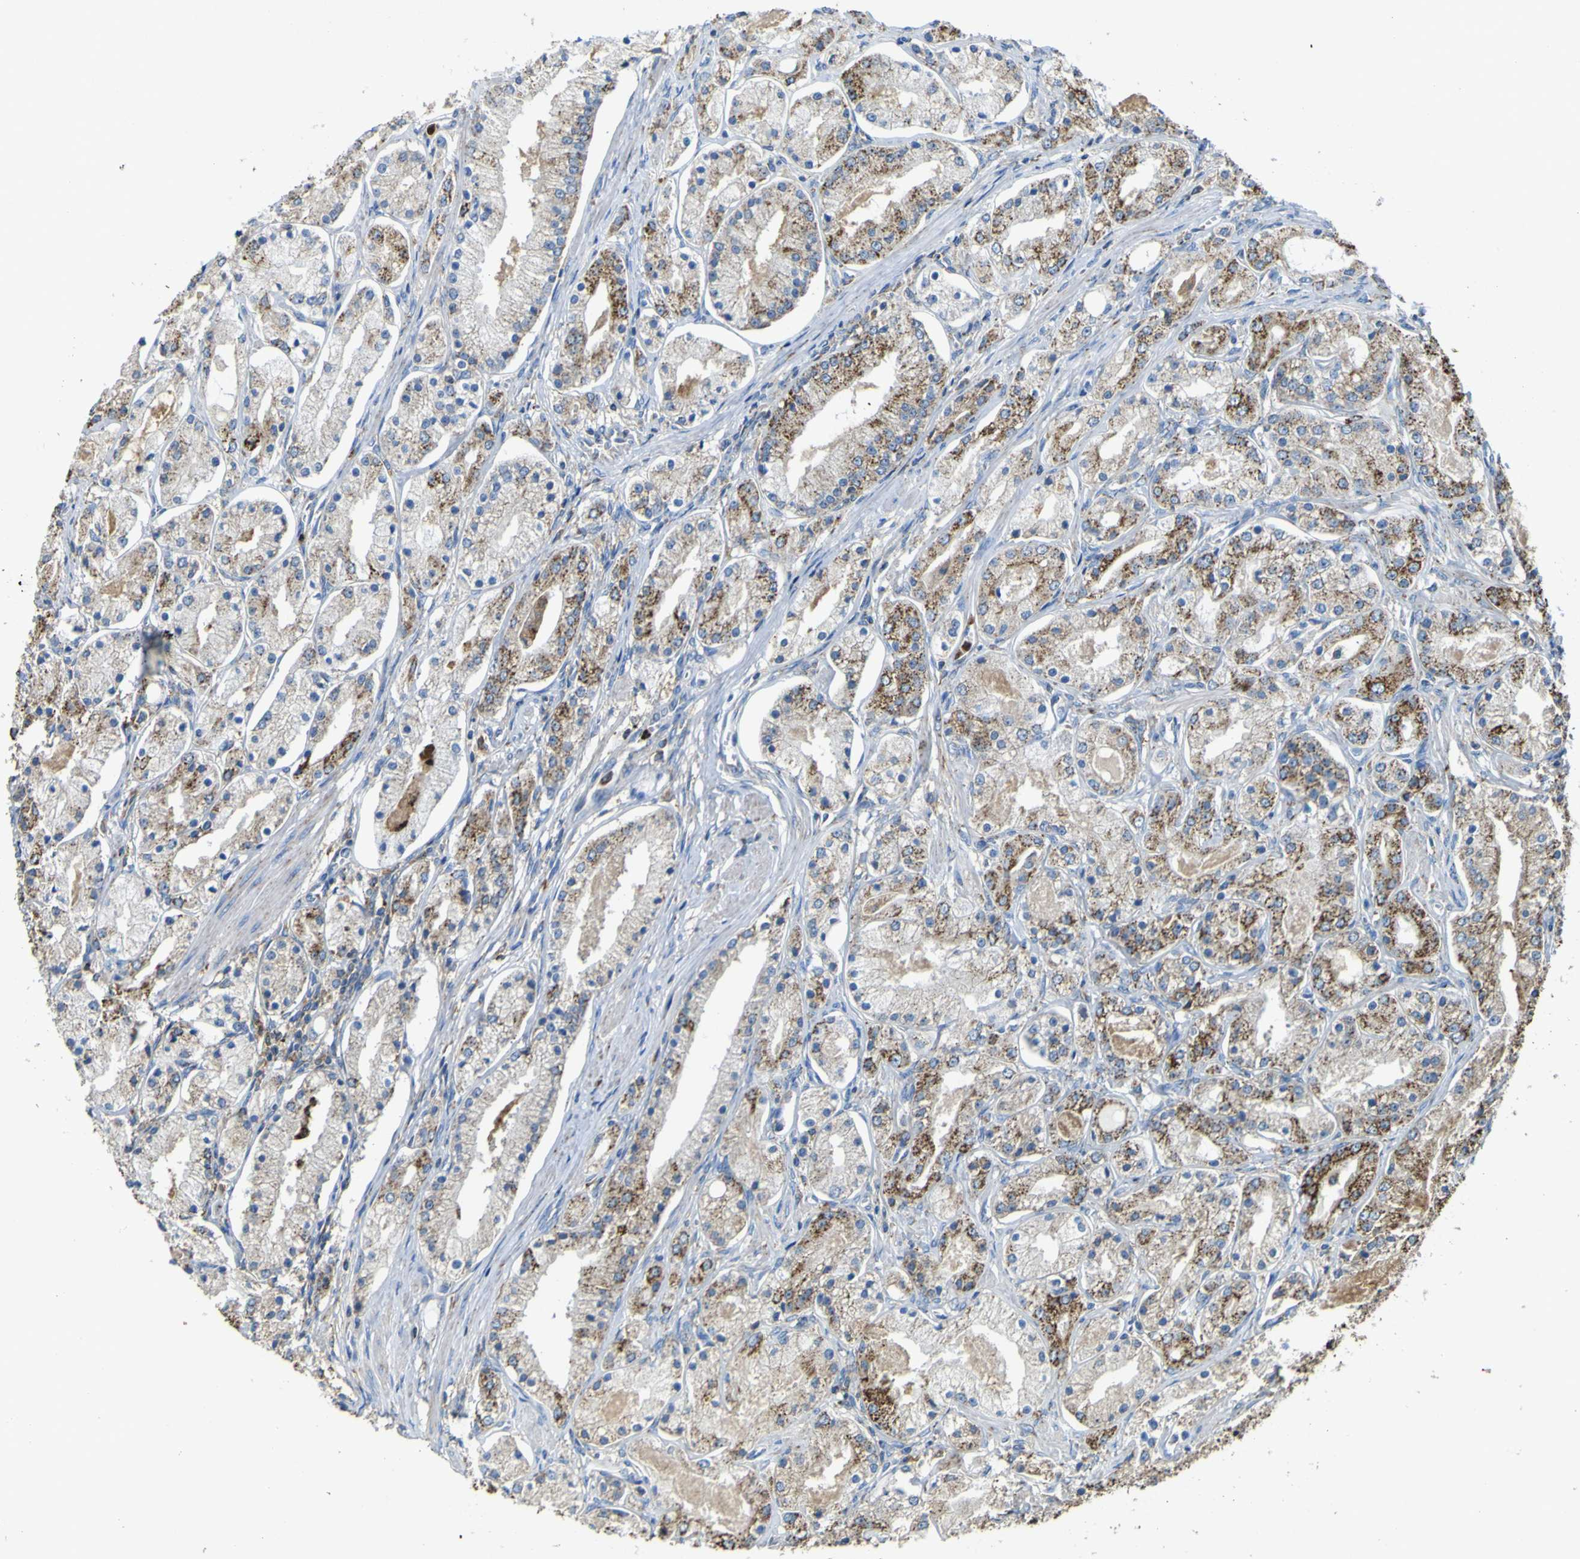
{"staining": {"intensity": "strong", "quantity": "25%-75%", "location": "cytoplasmic/membranous"}, "tissue": "prostate cancer", "cell_type": "Tumor cells", "image_type": "cancer", "snomed": [{"axis": "morphology", "description": "Adenocarcinoma, High grade"}, {"axis": "topography", "description": "Prostate"}], "caption": "The immunohistochemical stain shows strong cytoplasmic/membranous staining in tumor cells of high-grade adenocarcinoma (prostate) tissue.", "gene": "ACSL3", "patient": {"sex": "male", "age": 66}}